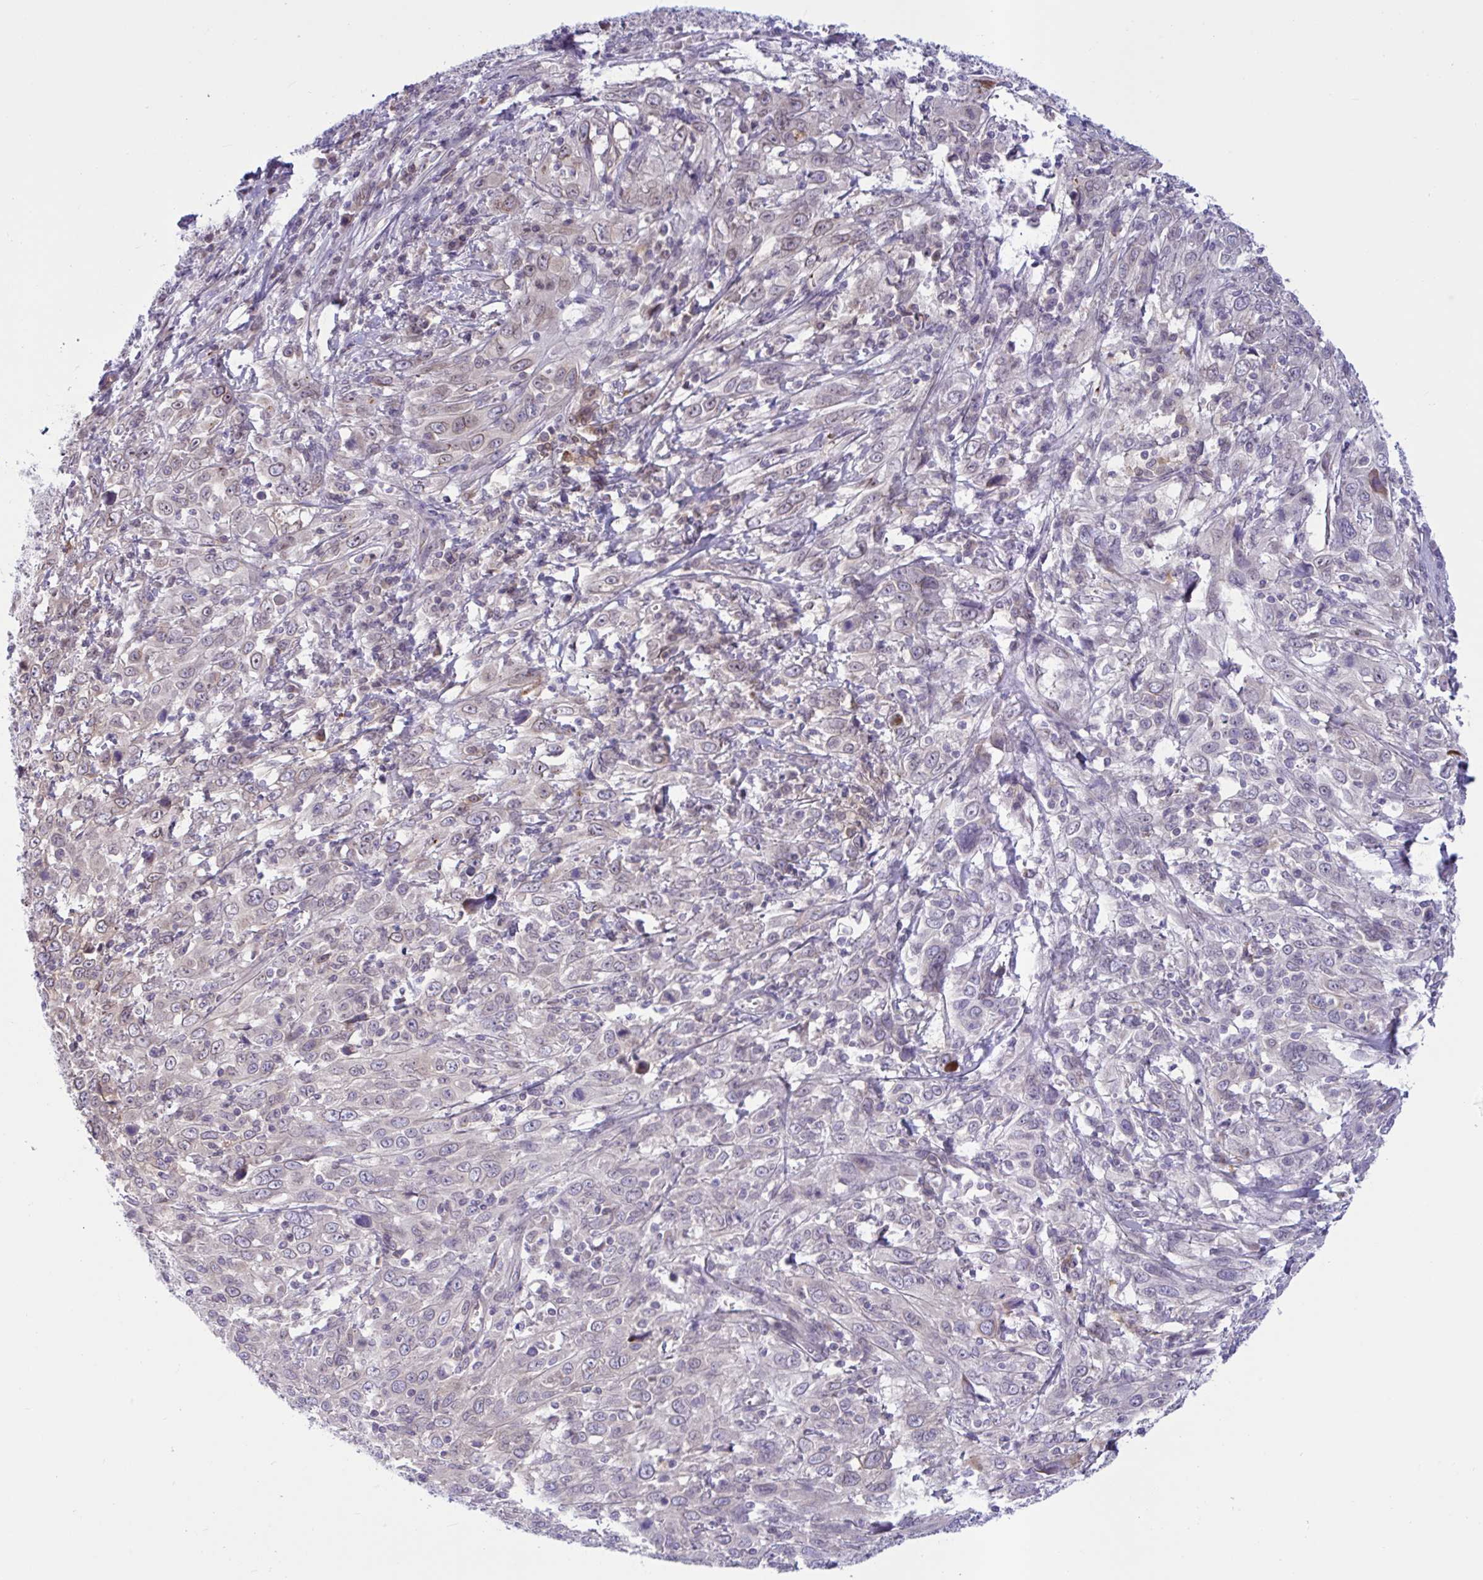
{"staining": {"intensity": "weak", "quantity": "<25%", "location": "nuclear"}, "tissue": "cervical cancer", "cell_type": "Tumor cells", "image_type": "cancer", "snomed": [{"axis": "morphology", "description": "Squamous cell carcinoma, NOS"}, {"axis": "topography", "description": "Cervix"}], "caption": "High power microscopy histopathology image of an immunohistochemistry (IHC) histopathology image of cervical cancer (squamous cell carcinoma), revealing no significant expression in tumor cells.", "gene": "DOCK11", "patient": {"sex": "female", "age": 46}}